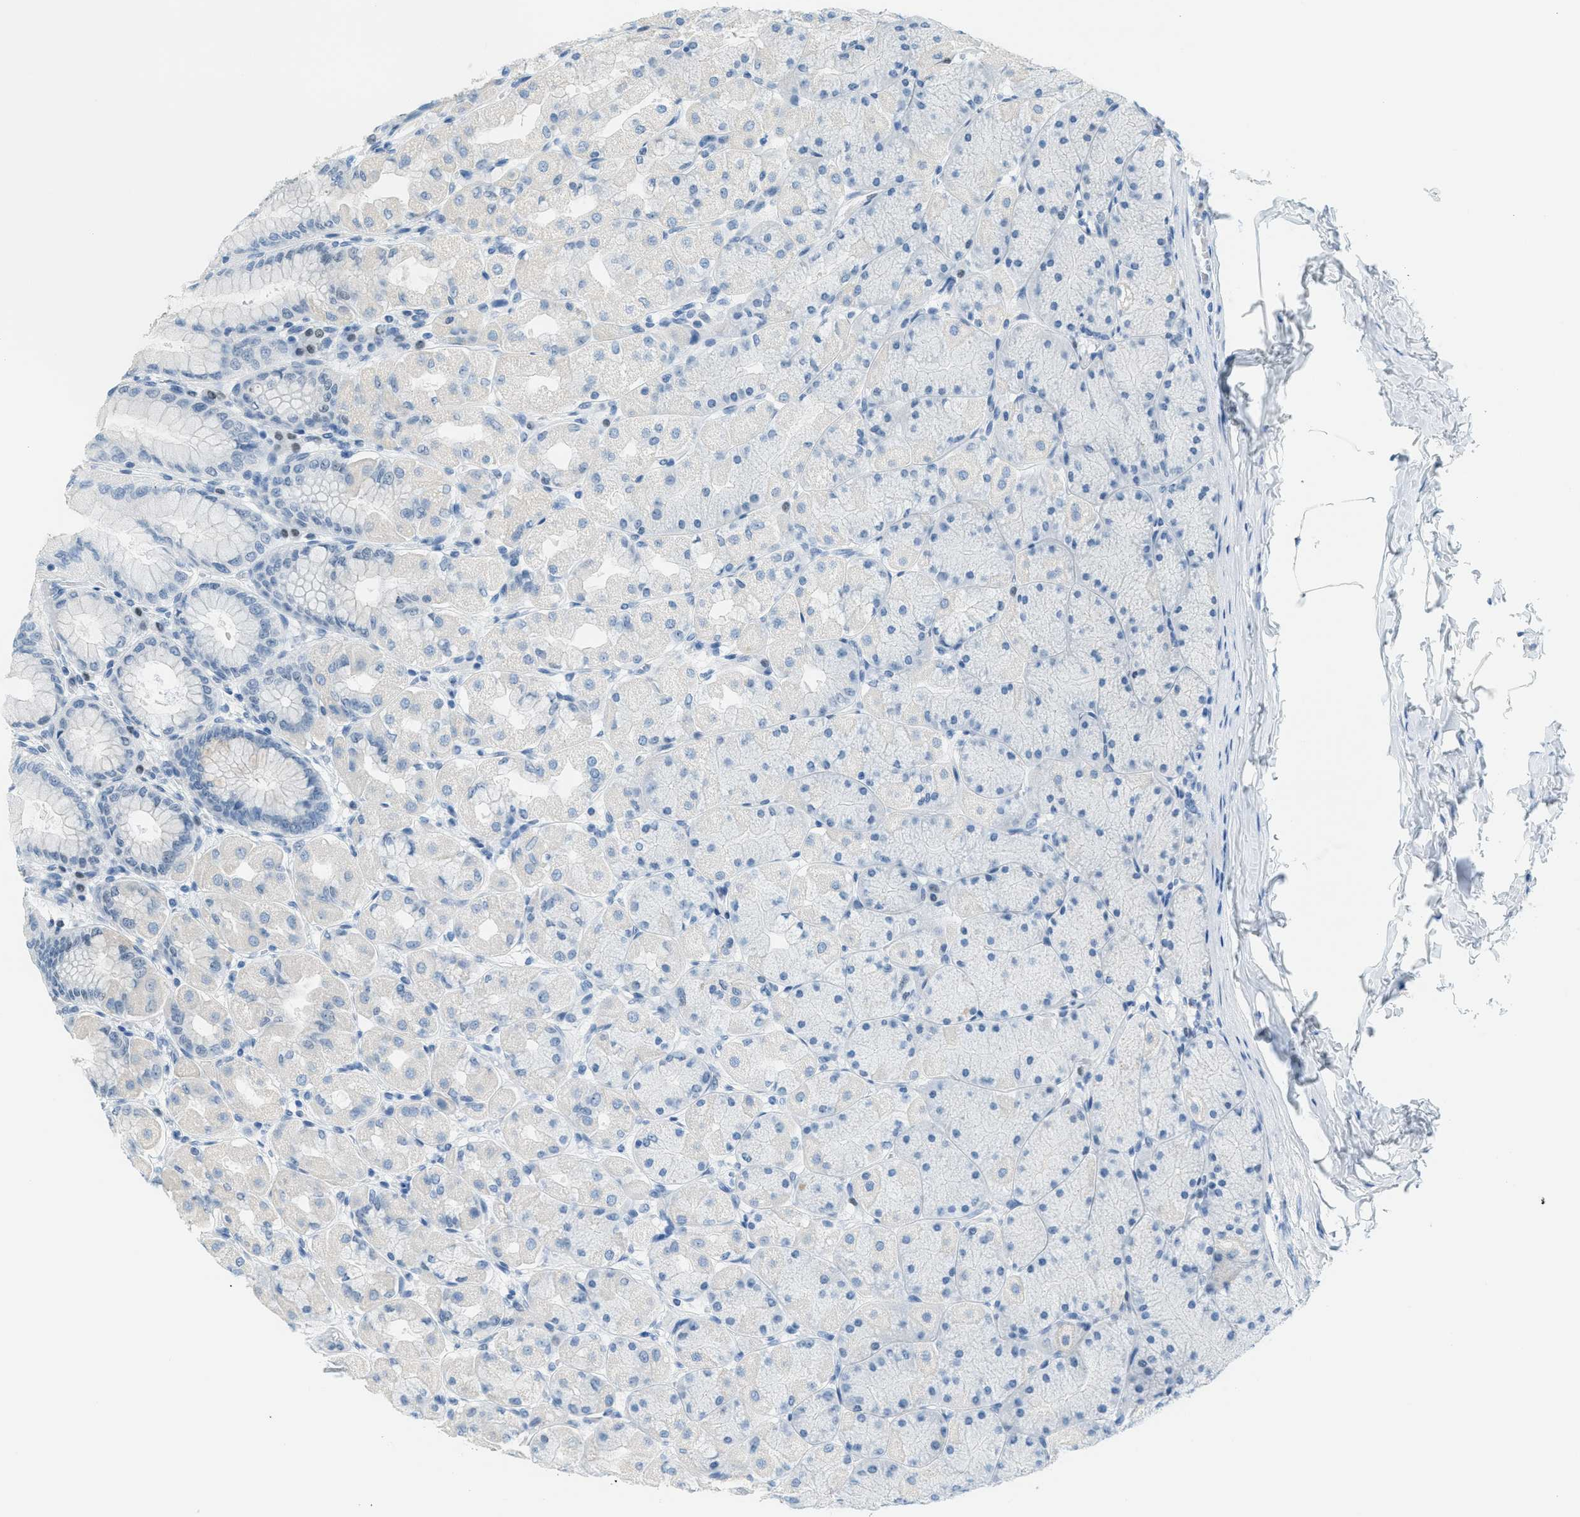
{"staining": {"intensity": "negative", "quantity": "none", "location": "none"}, "tissue": "stomach", "cell_type": "Glandular cells", "image_type": "normal", "snomed": [{"axis": "morphology", "description": "Normal tissue, NOS"}, {"axis": "topography", "description": "Stomach, upper"}], "caption": "Protein analysis of benign stomach displays no significant staining in glandular cells. The staining is performed using DAB (3,3'-diaminobenzidine) brown chromogen with nuclei counter-stained in using hematoxylin.", "gene": "TCF3", "patient": {"sex": "female", "age": 56}}